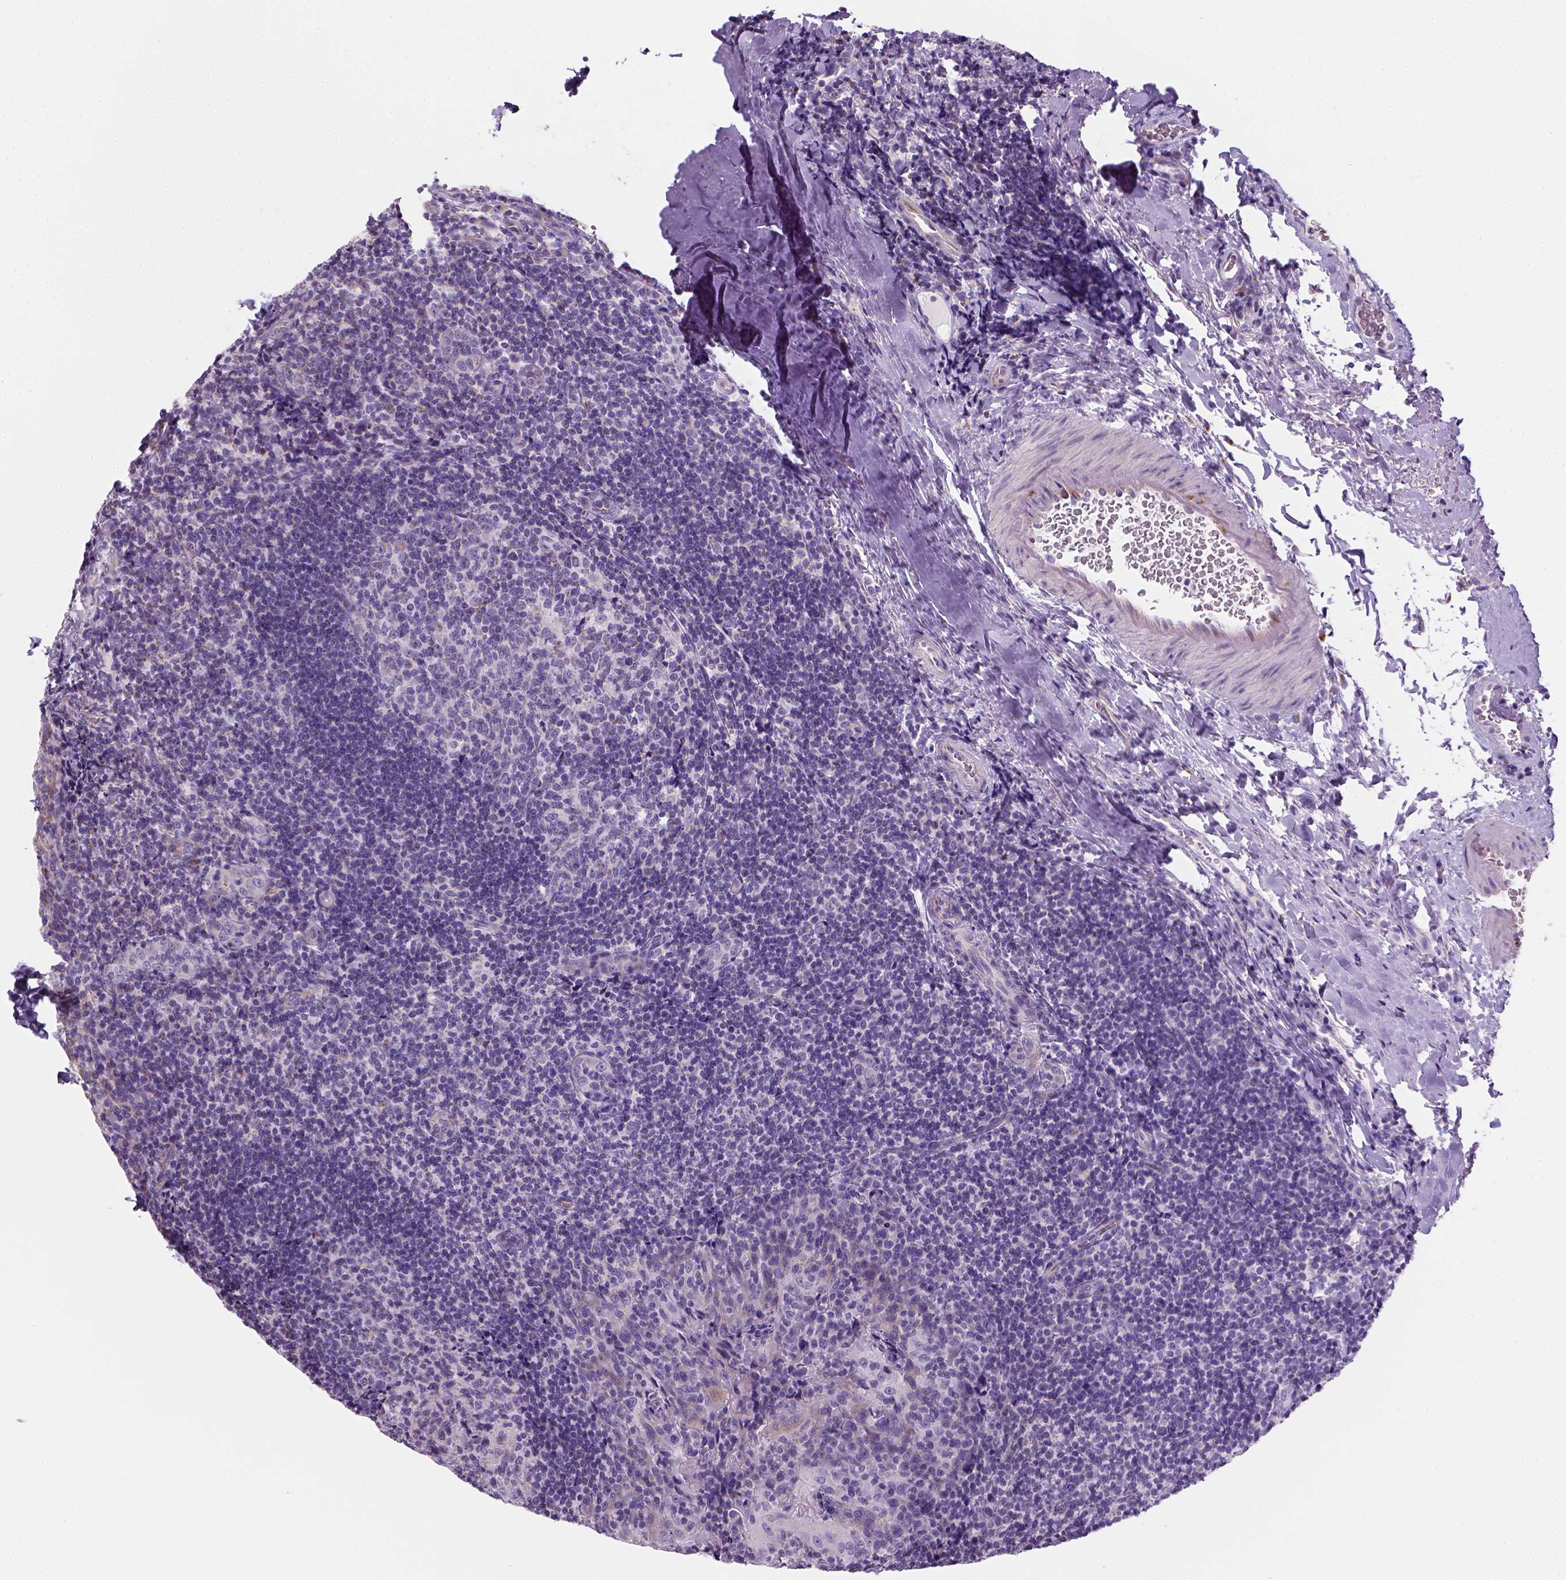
{"staining": {"intensity": "negative", "quantity": "none", "location": "none"}, "tissue": "tonsil", "cell_type": "Germinal center cells", "image_type": "normal", "snomed": [{"axis": "morphology", "description": "Normal tissue, NOS"}, {"axis": "topography", "description": "Tonsil"}], "caption": "A micrograph of tonsil stained for a protein displays no brown staining in germinal center cells.", "gene": "CES2", "patient": {"sex": "male", "age": 17}}